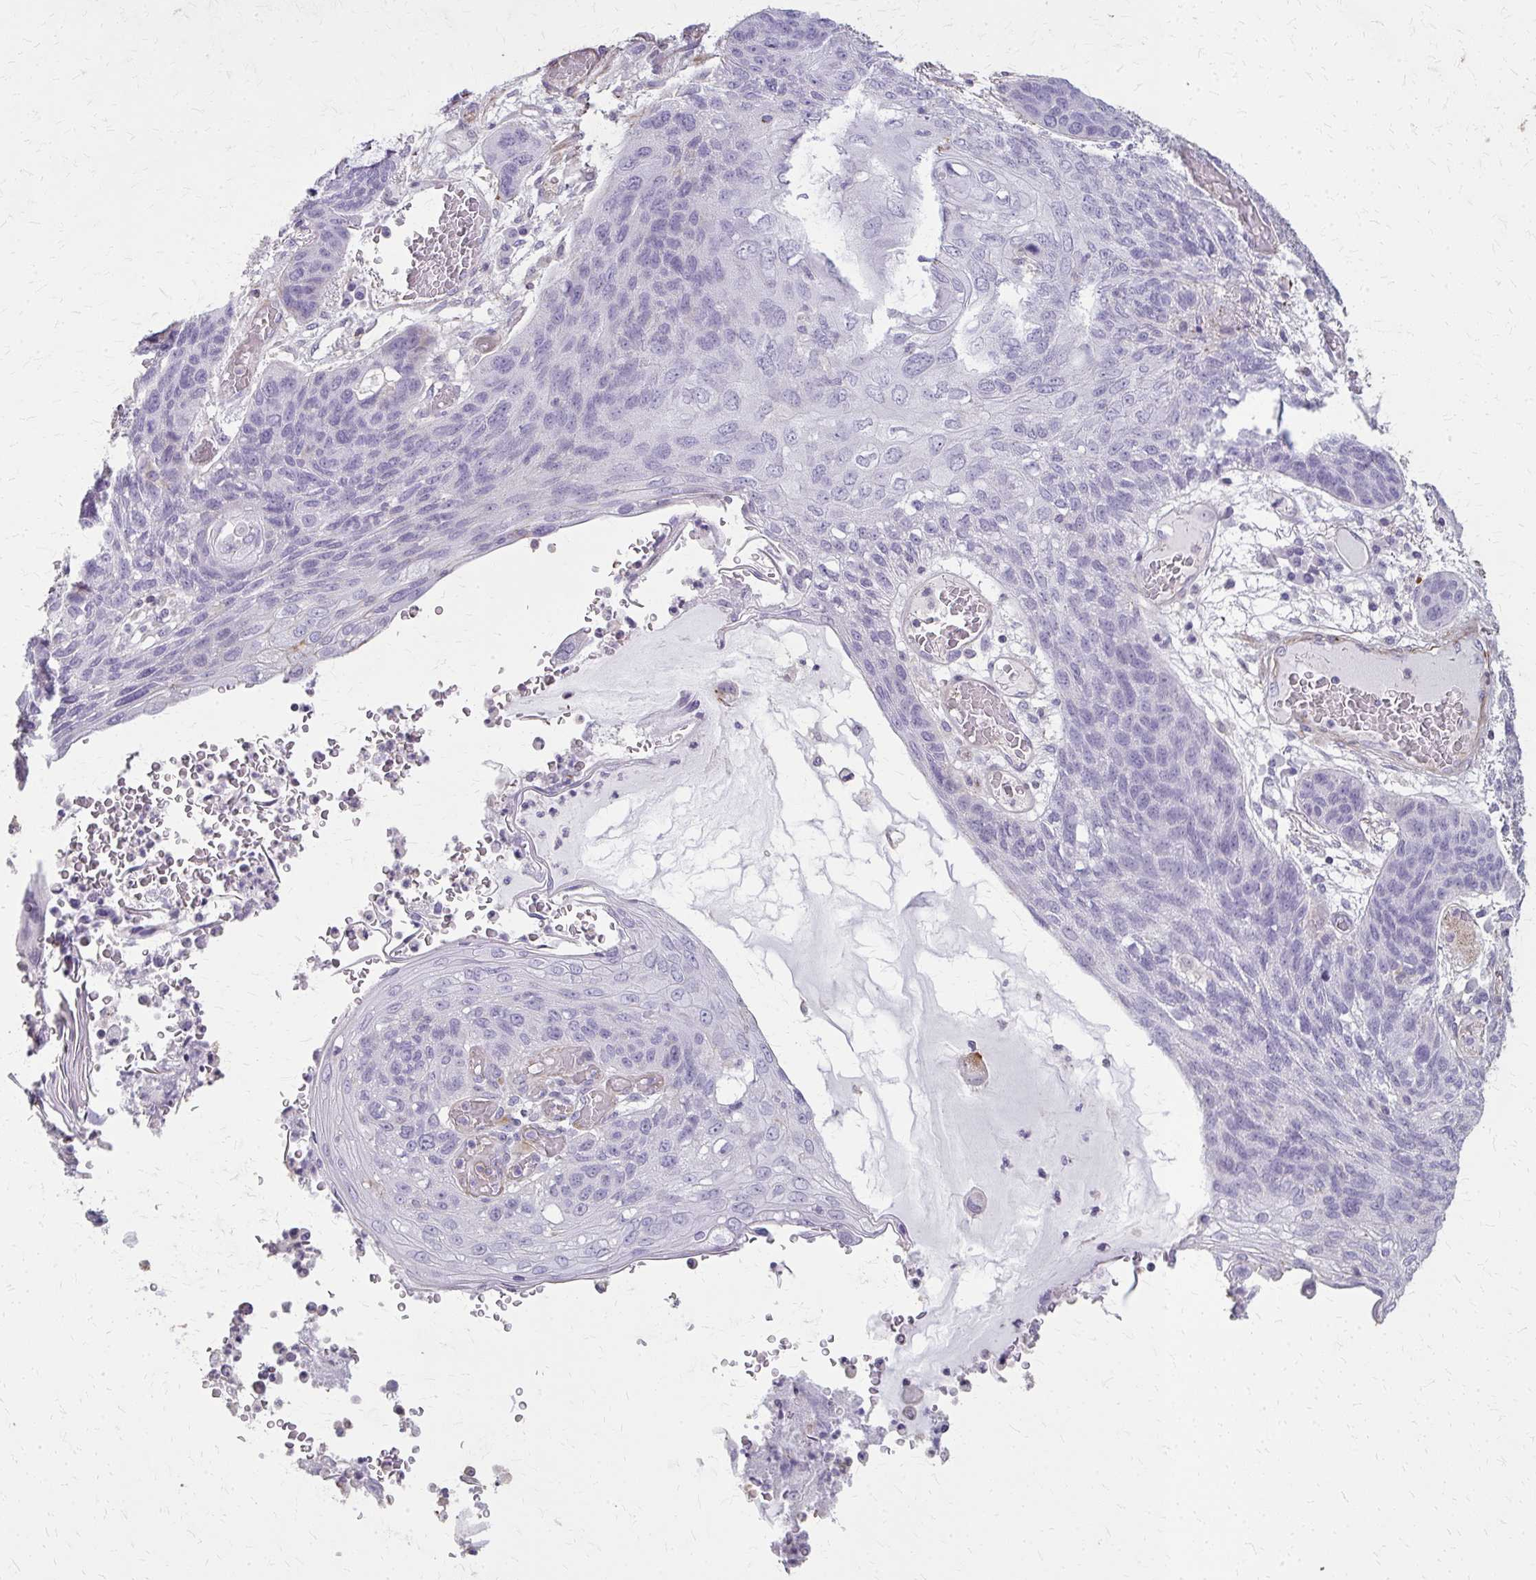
{"staining": {"intensity": "negative", "quantity": "none", "location": "none"}, "tissue": "lung cancer", "cell_type": "Tumor cells", "image_type": "cancer", "snomed": [{"axis": "morphology", "description": "Squamous cell carcinoma, NOS"}, {"axis": "morphology", "description": "Squamous cell carcinoma, metastatic, NOS"}, {"axis": "topography", "description": "Lymph node"}, {"axis": "topography", "description": "Lung"}], "caption": "Tumor cells show no significant protein staining in lung cancer (squamous cell carcinoma).", "gene": "TENM4", "patient": {"sex": "male", "age": 41}}